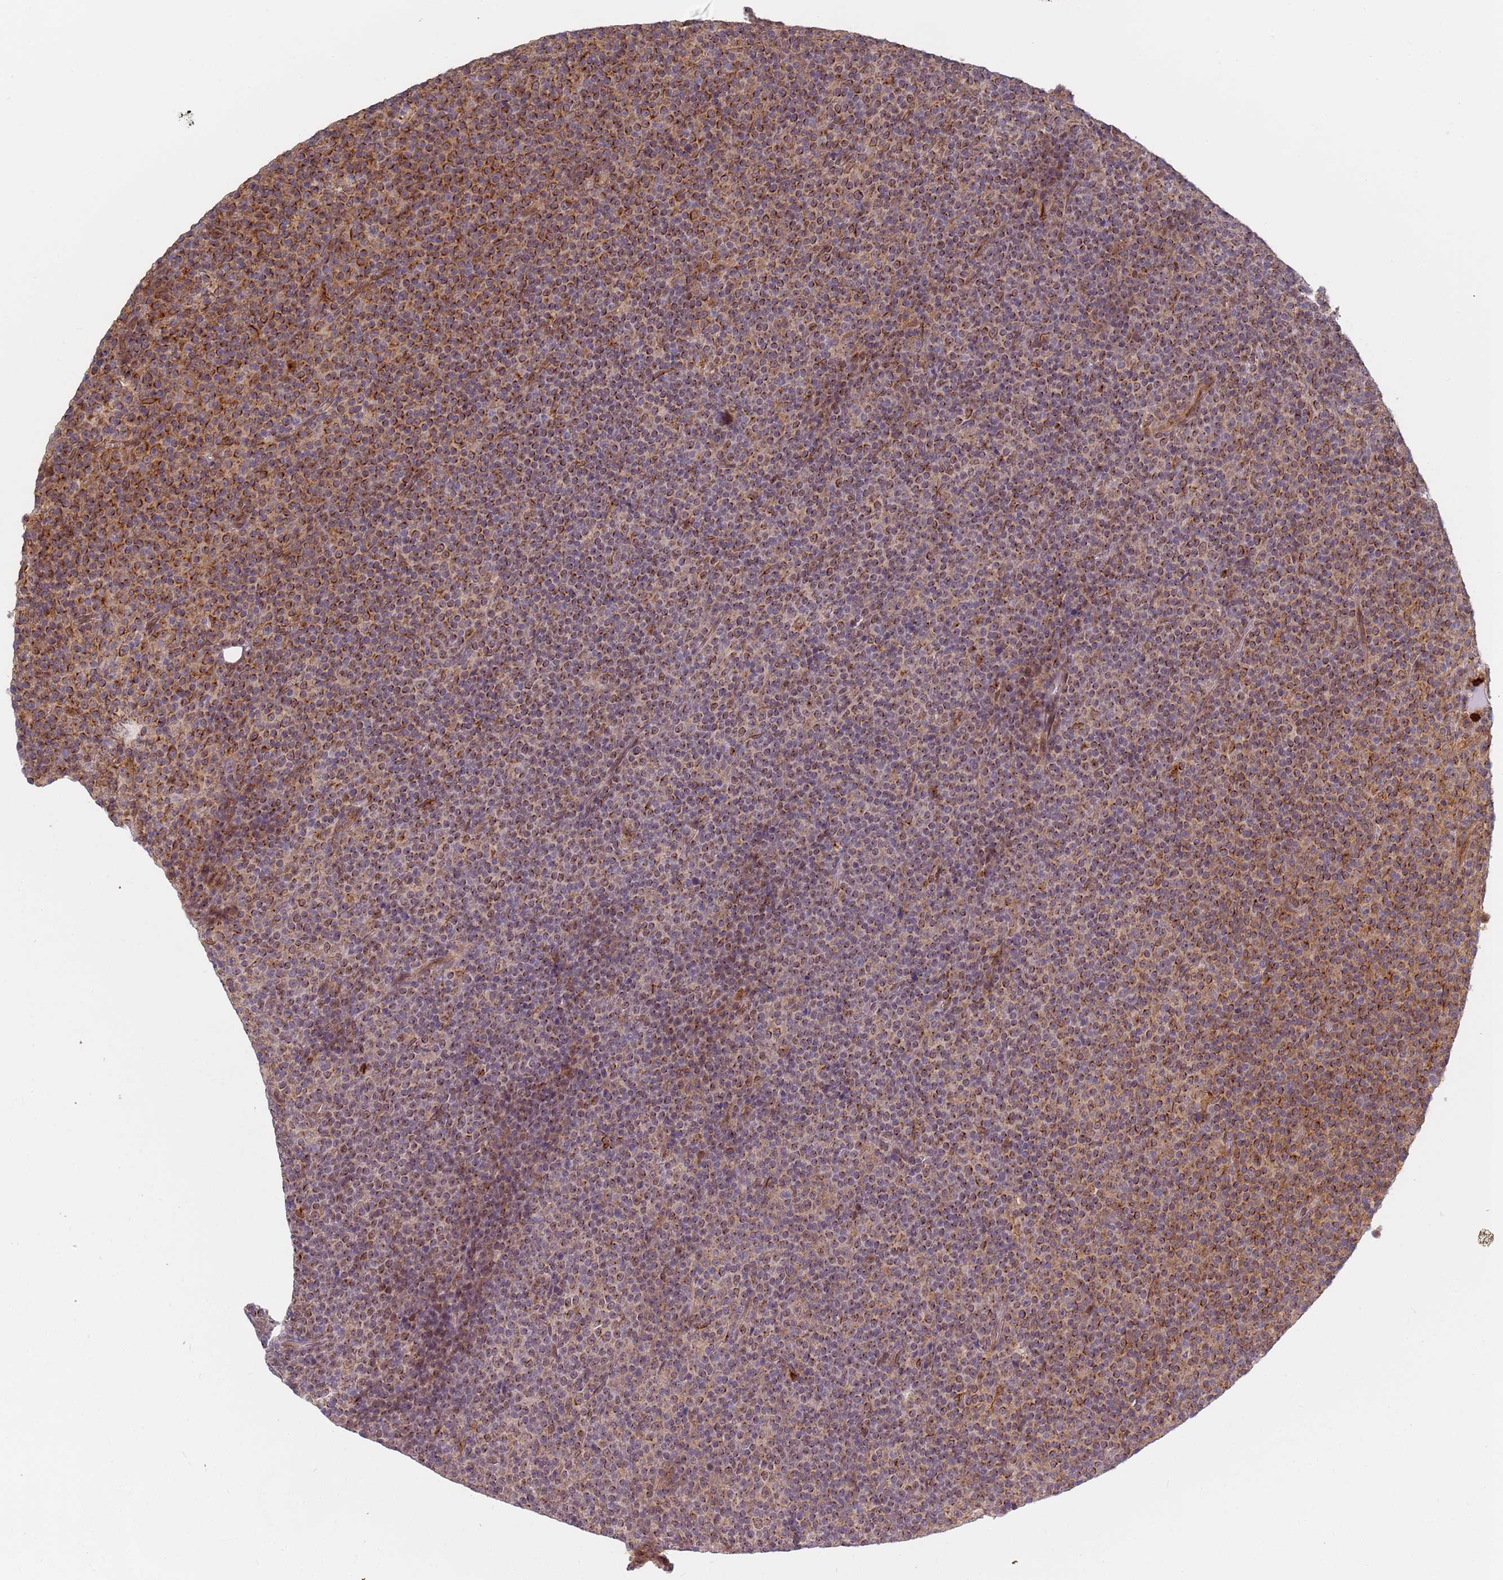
{"staining": {"intensity": "moderate", "quantity": ">75%", "location": "cytoplasmic/membranous"}, "tissue": "lymphoma", "cell_type": "Tumor cells", "image_type": "cancer", "snomed": [{"axis": "morphology", "description": "Malignant lymphoma, non-Hodgkin's type, Low grade"}, {"axis": "topography", "description": "Lymph node"}], "caption": "Immunohistochemistry (IHC) (DAB) staining of human low-grade malignant lymphoma, non-Hodgkin's type demonstrates moderate cytoplasmic/membranous protein staining in approximately >75% of tumor cells.", "gene": "CEP170", "patient": {"sex": "female", "age": 67}}